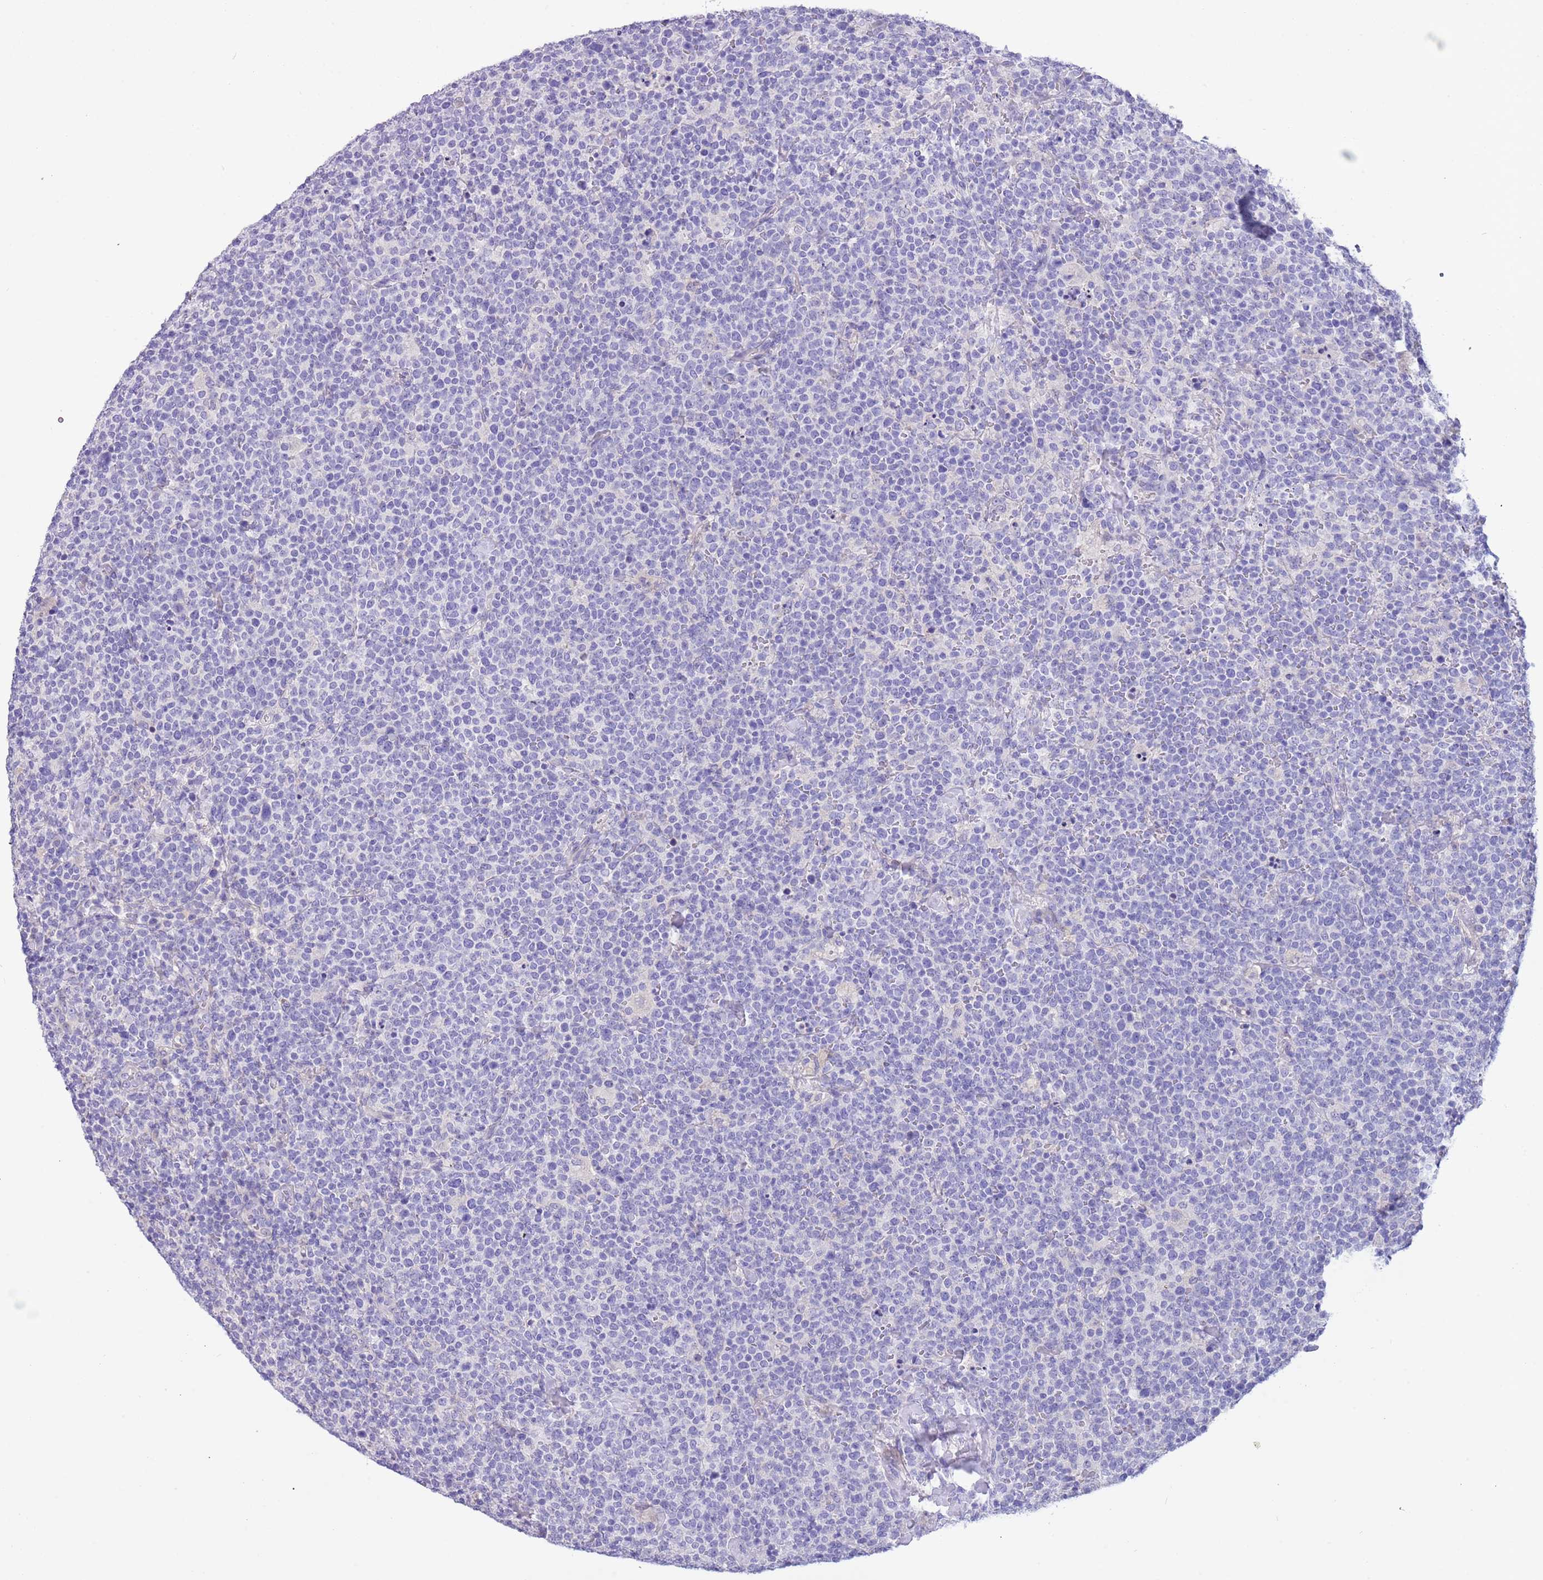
{"staining": {"intensity": "negative", "quantity": "none", "location": "none"}, "tissue": "lymphoma", "cell_type": "Tumor cells", "image_type": "cancer", "snomed": [{"axis": "morphology", "description": "Malignant lymphoma, non-Hodgkin's type, High grade"}, {"axis": "topography", "description": "Lymph node"}], "caption": "The photomicrograph exhibits no significant positivity in tumor cells of high-grade malignant lymphoma, non-Hodgkin's type. The staining is performed using DAB (3,3'-diaminobenzidine) brown chromogen with nuclei counter-stained in using hematoxylin.", "gene": "CABYR", "patient": {"sex": "male", "age": 61}}